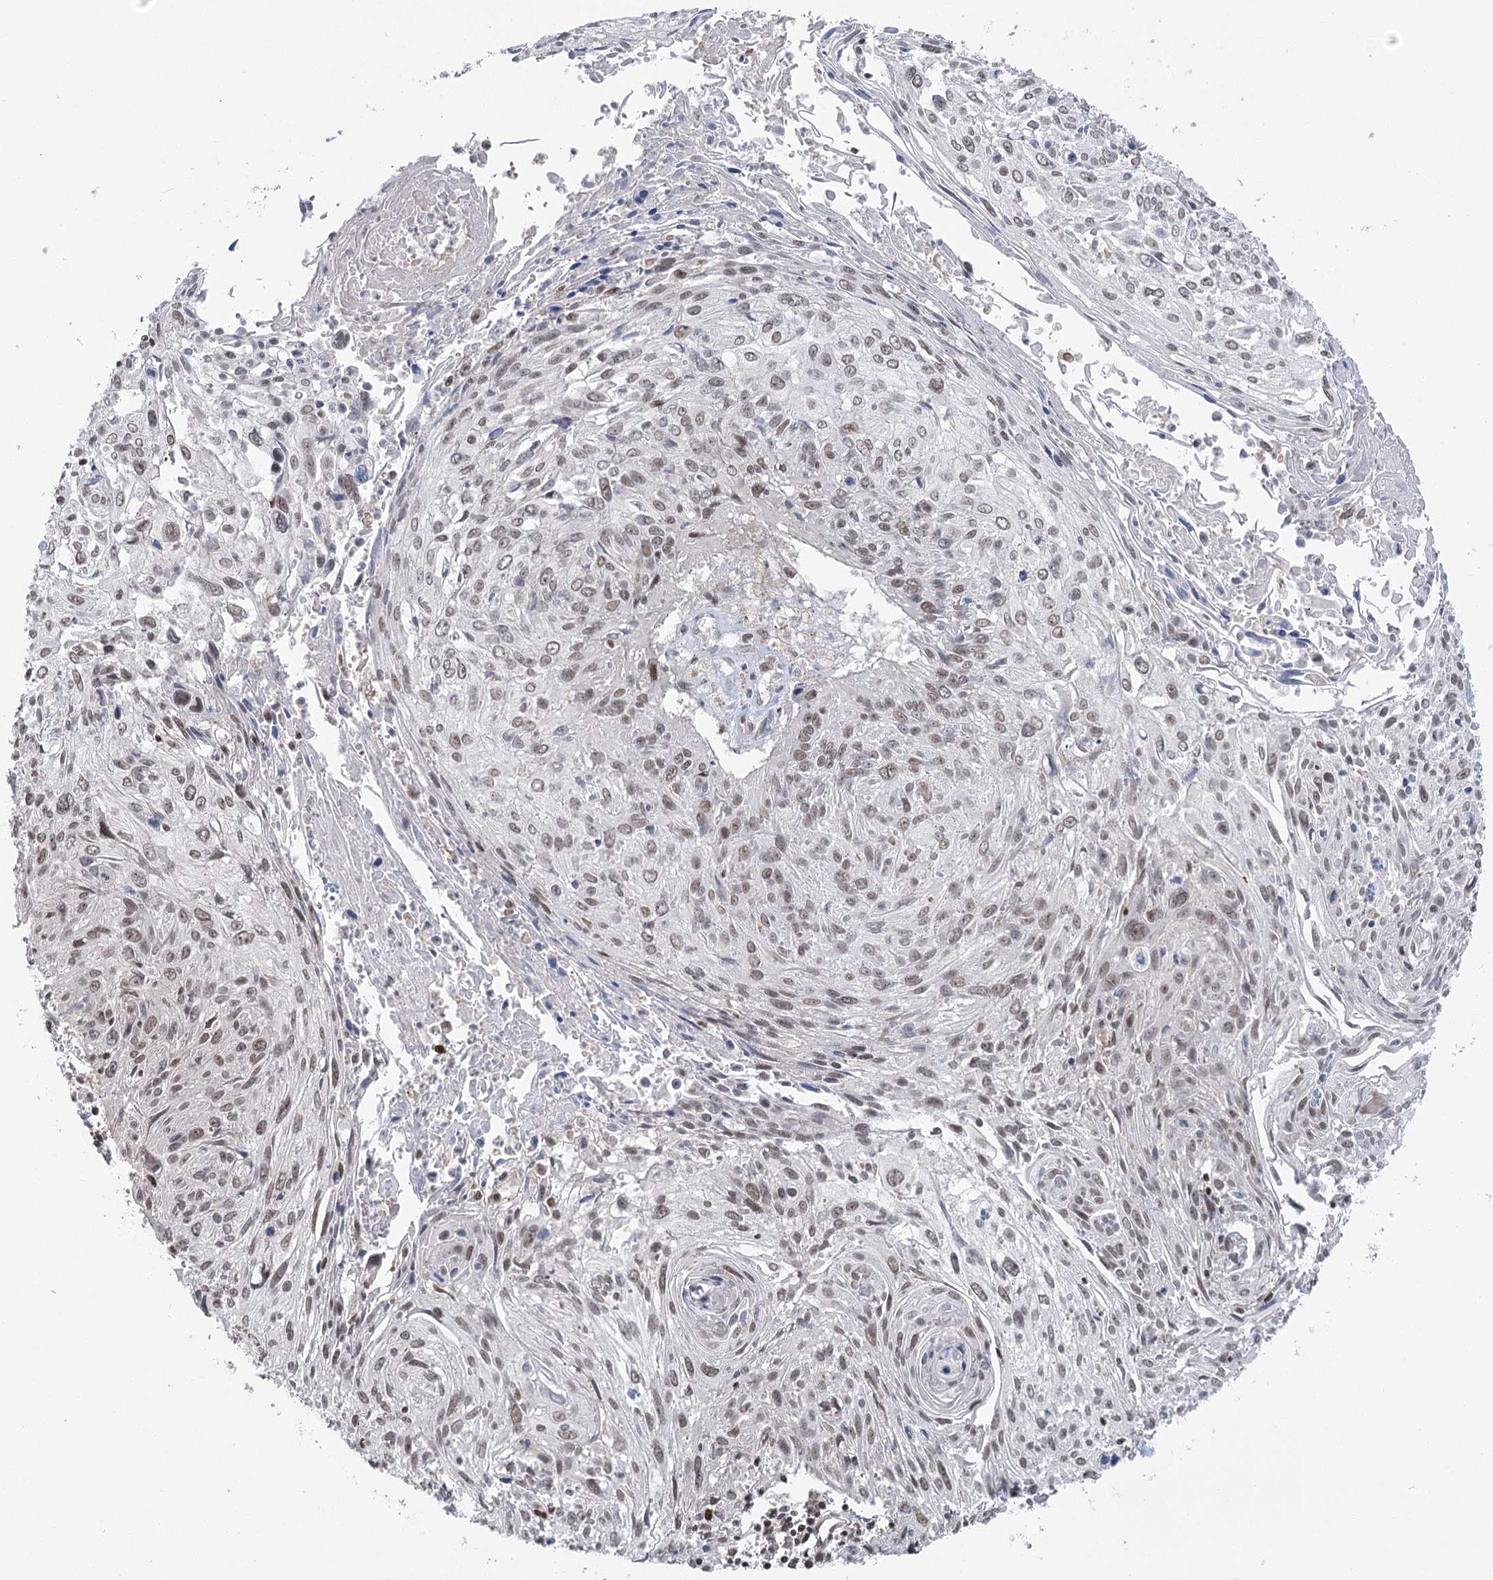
{"staining": {"intensity": "weak", "quantity": ">75%", "location": "nuclear"}, "tissue": "cervical cancer", "cell_type": "Tumor cells", "image_type": "cancer", "snomed": [{"axis": "morphology", "description": "Squamous cell carcinoma, NOS"}, {"axis": "topography", "description": "Cervix"}], "caption": "A brown stain highlights weak nuclear staining of a protein in human cervical cancer (squamous cell carcinoma) tumor cells.", "gene": "PDS5A", "patient": {"sex": "female", "age": 51}}